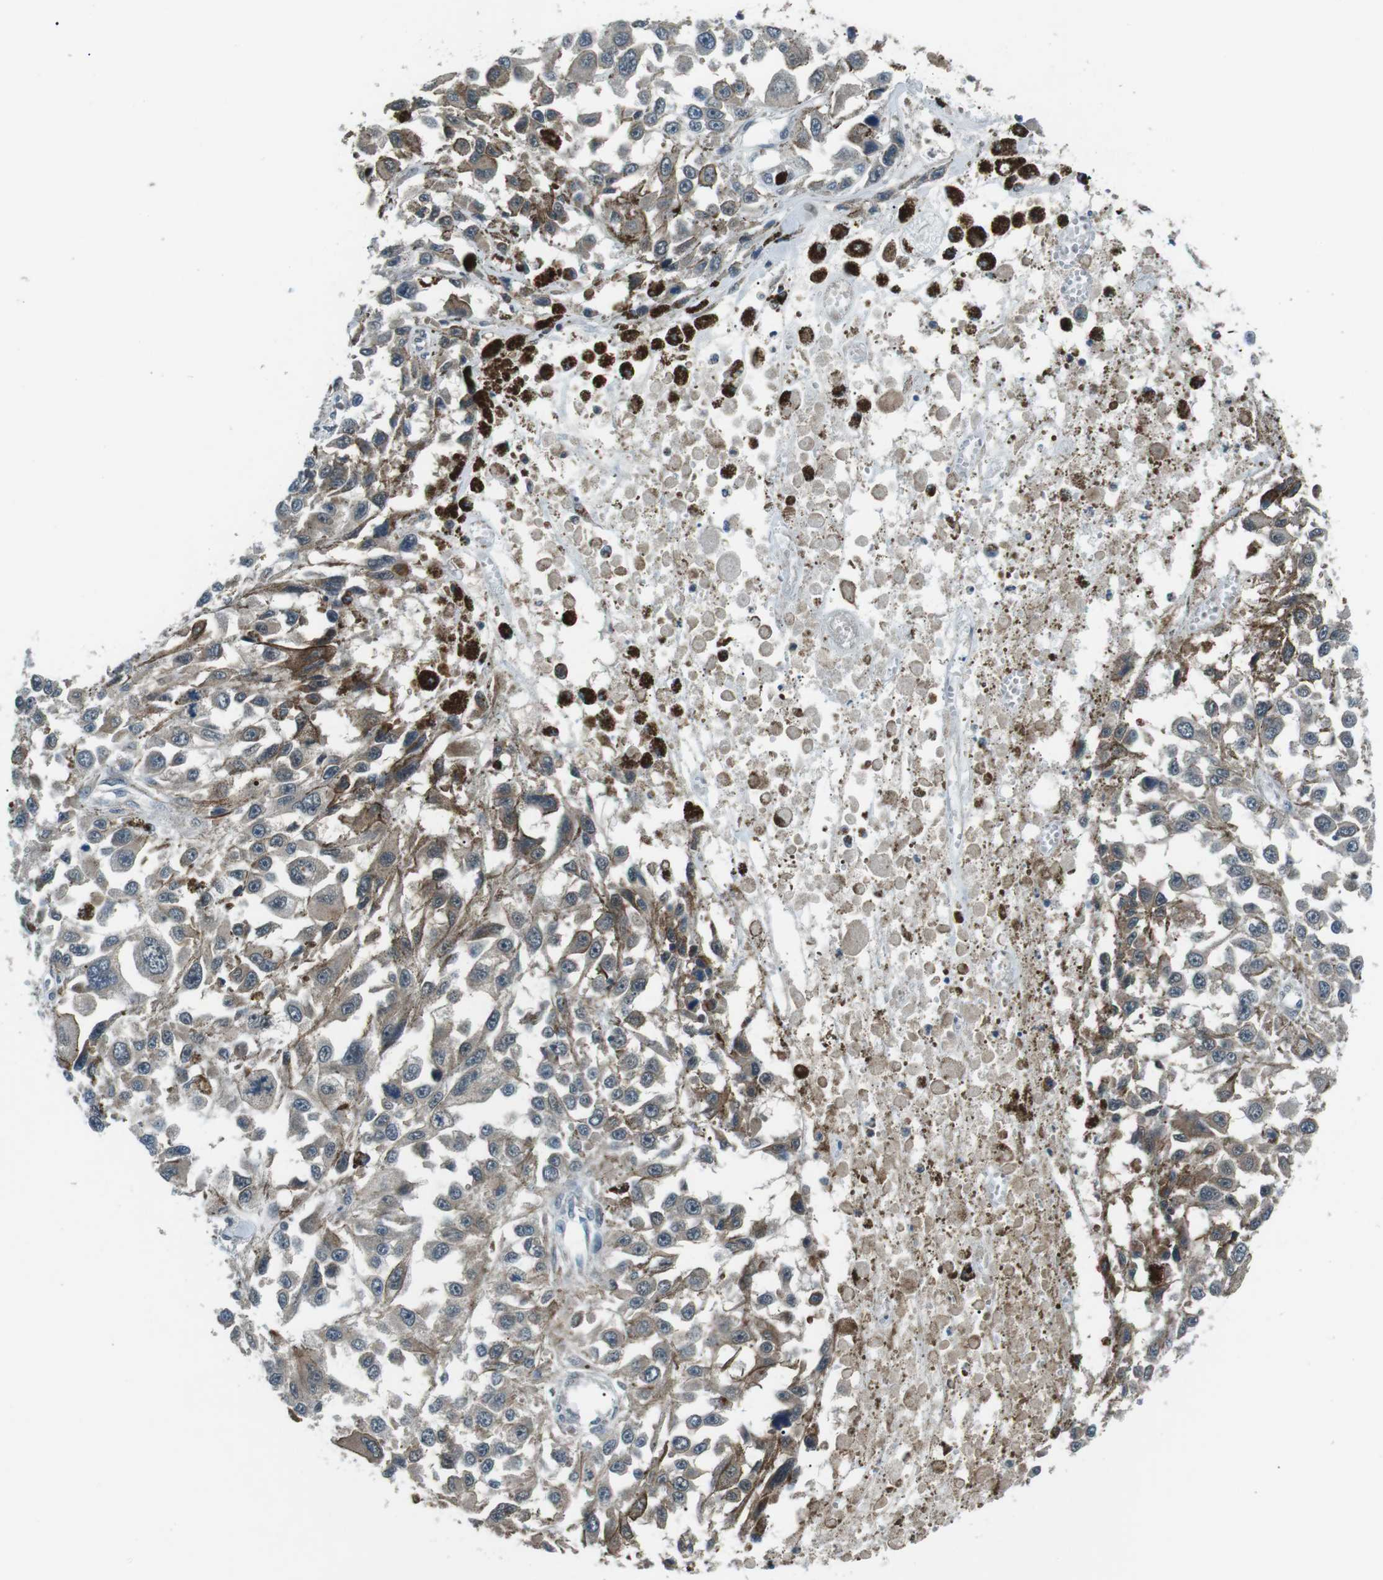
{"staining": {"intensity": "weak", "quantity": "<25%", "location": "cytoplasmic/membranous"}, "tissue": "melanoma", "cell_type": "Tumor cells", "image_type": "cancer", "snomed": [{"axis": "morphology", "description": "Malignant melanoma, Metastatic site"}, {"axis": "topography", "description": "Lymph node"}], "caption": "The photomicrograph reveals no significant expression in tumor cells of malignant melanoma (metastatic site). (Brightfield microscopy of DAB immunohistochemistry at high magnification).", "gene": "LRIG2", "patient": {"sex": "male", "age": 59}}